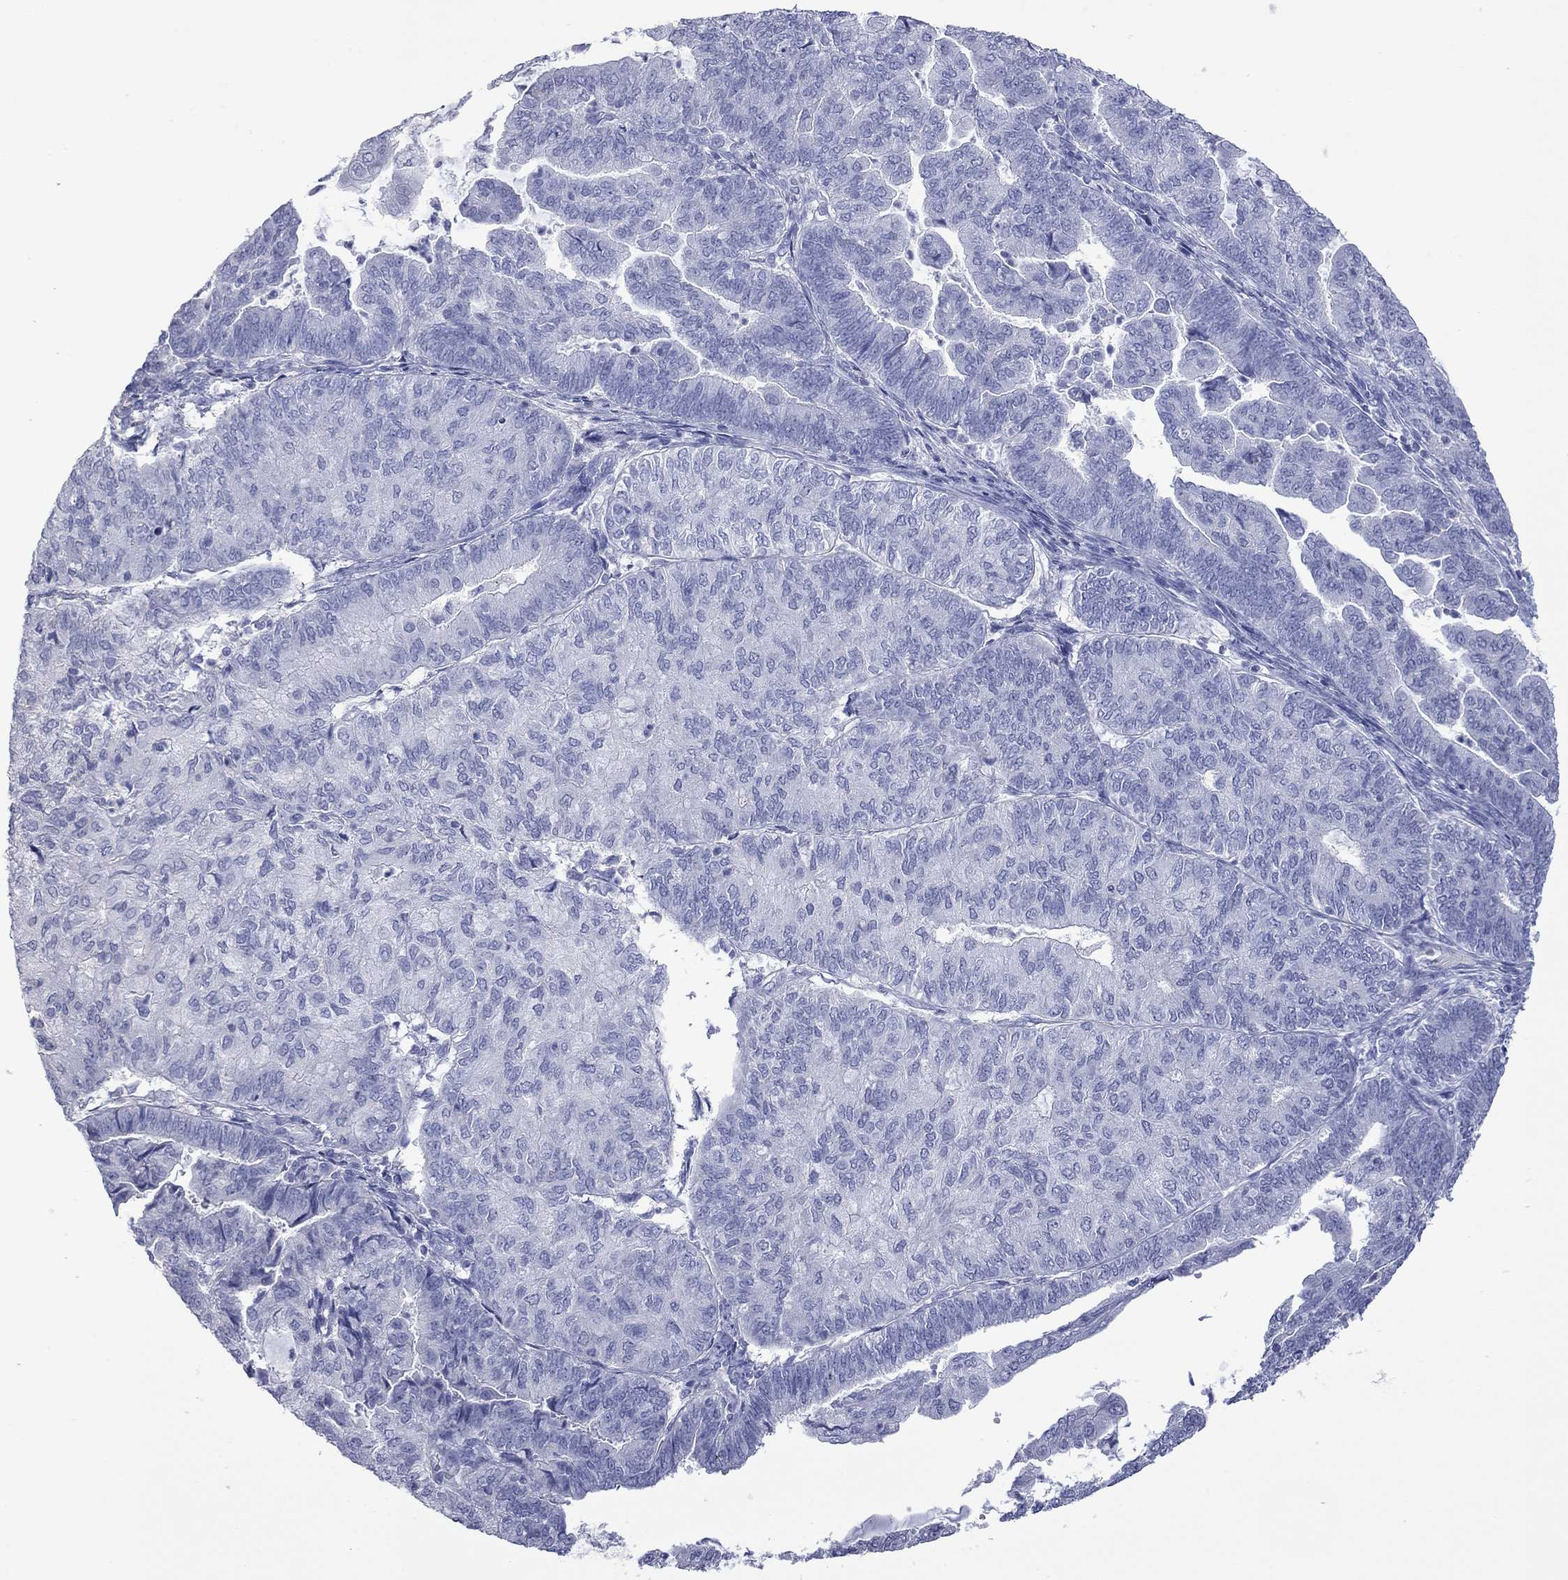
{"staining": {"intensity": "negative", "quantity": "none", "location": "none"}, "tissue": "endometrial cancer", "cell_type": "Tumor cells", "image_type": "cancer", "snomed": [{"axis": "morphology", "description": "Adenocarcinoma, NOS"}, {"axis": "topography", "description": "Endometrium"}], "caption": "Immunohistochemistry of human endometrial cancer (adenocarcinoma) demonstrates no expression in tumor cells.", "gene": "ACTL7B", "patient": {"sex": "female", "age": 82}}